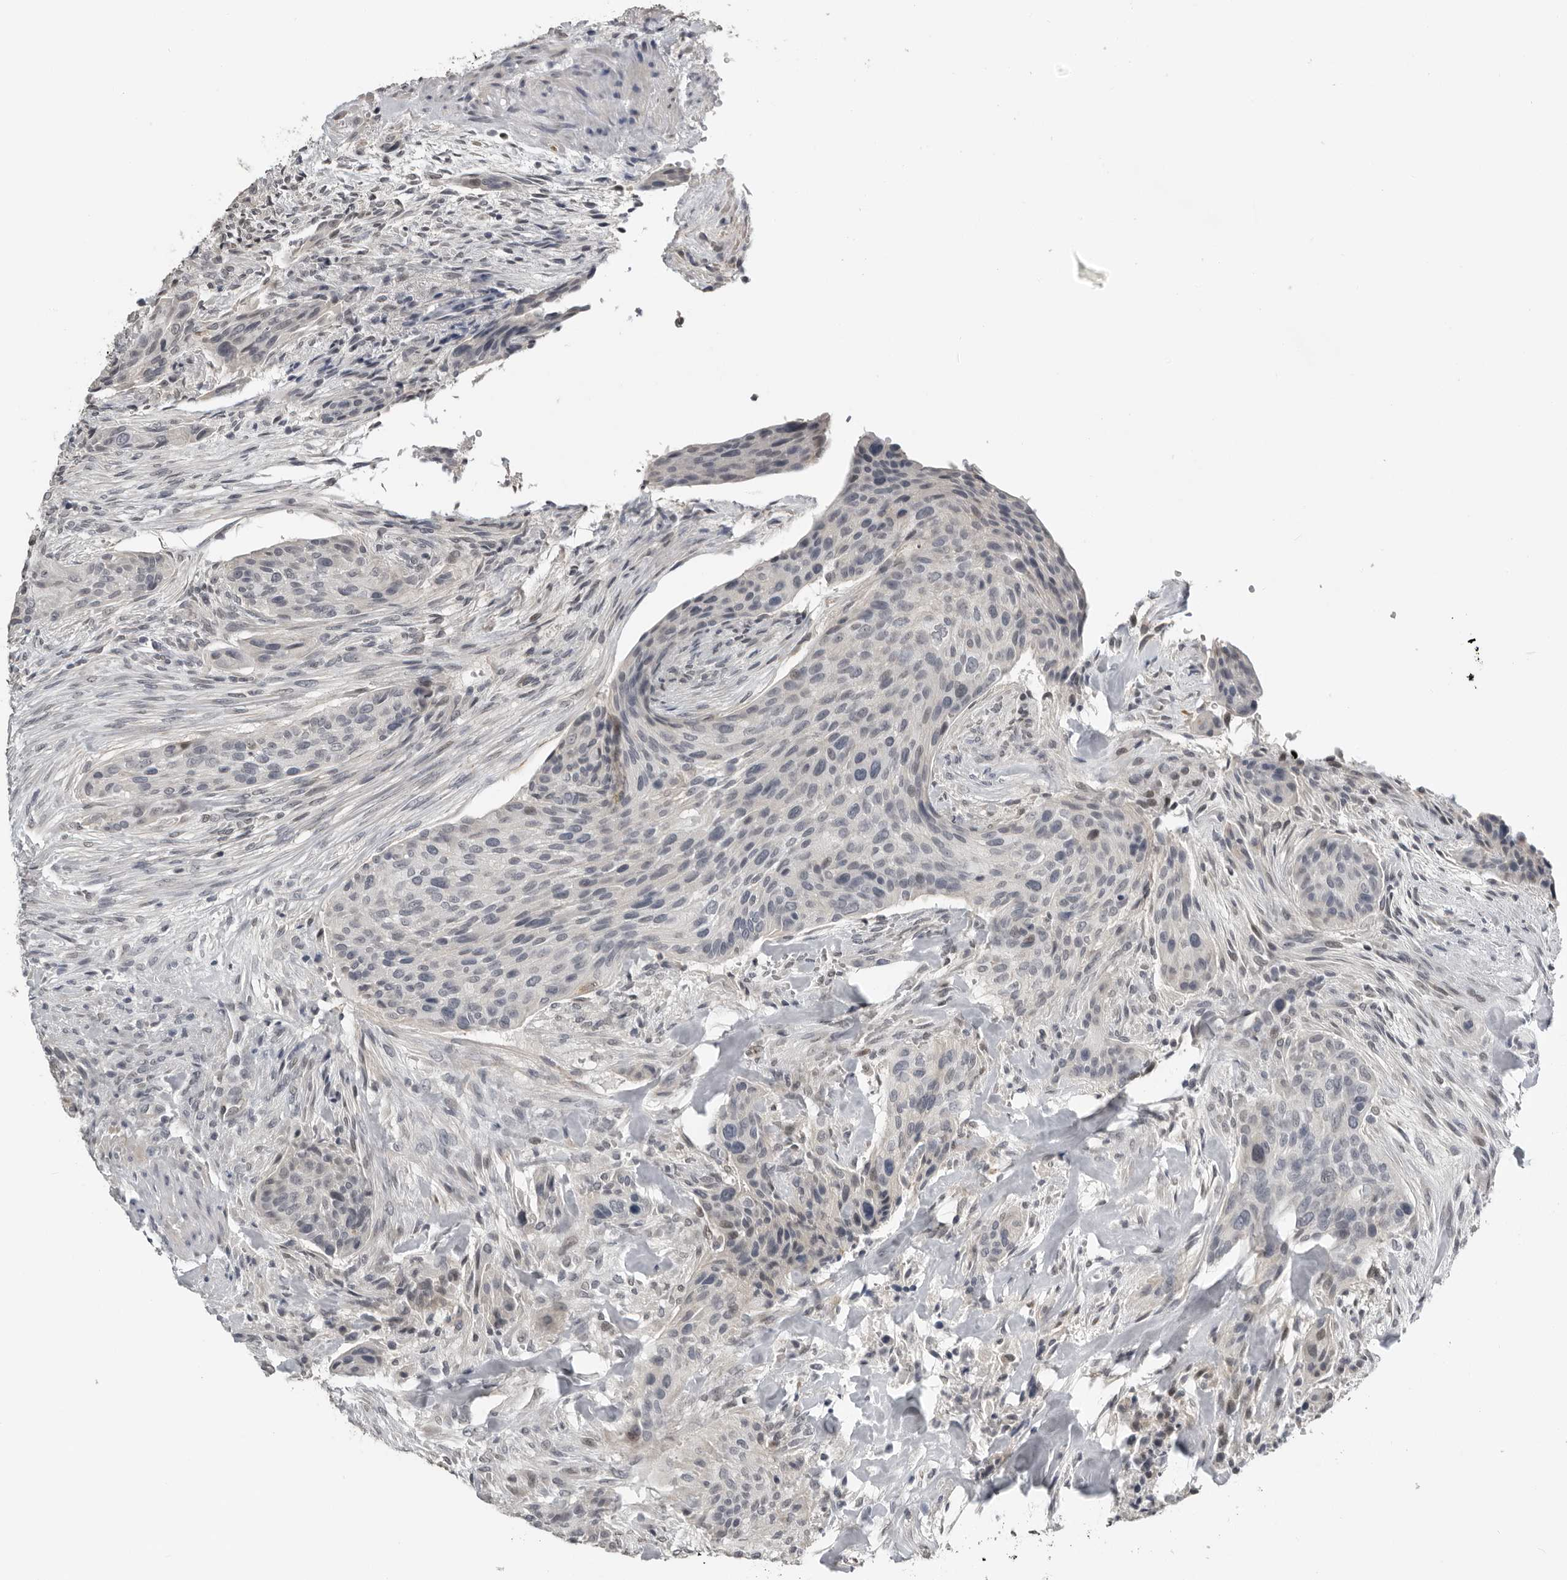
{"staining": {"intensity": "negative", "quantity": "none", "location": "none"}, "tissue": "urothelial cancer", "cell_type": "Tumor cells", "image_type": "cancer", "snomed": [{"axis": "morphology", "description": "Urothelial carcinoma, High grade"}, {"axis": "topography", "description": "Urinary bladder"}], "caption": "IHC of human urothelial carcinoma (high-grade) shows no positivity in tumor cells.", "gene": "PRRX2", "patient": {"sex": "male", "age": 35}}